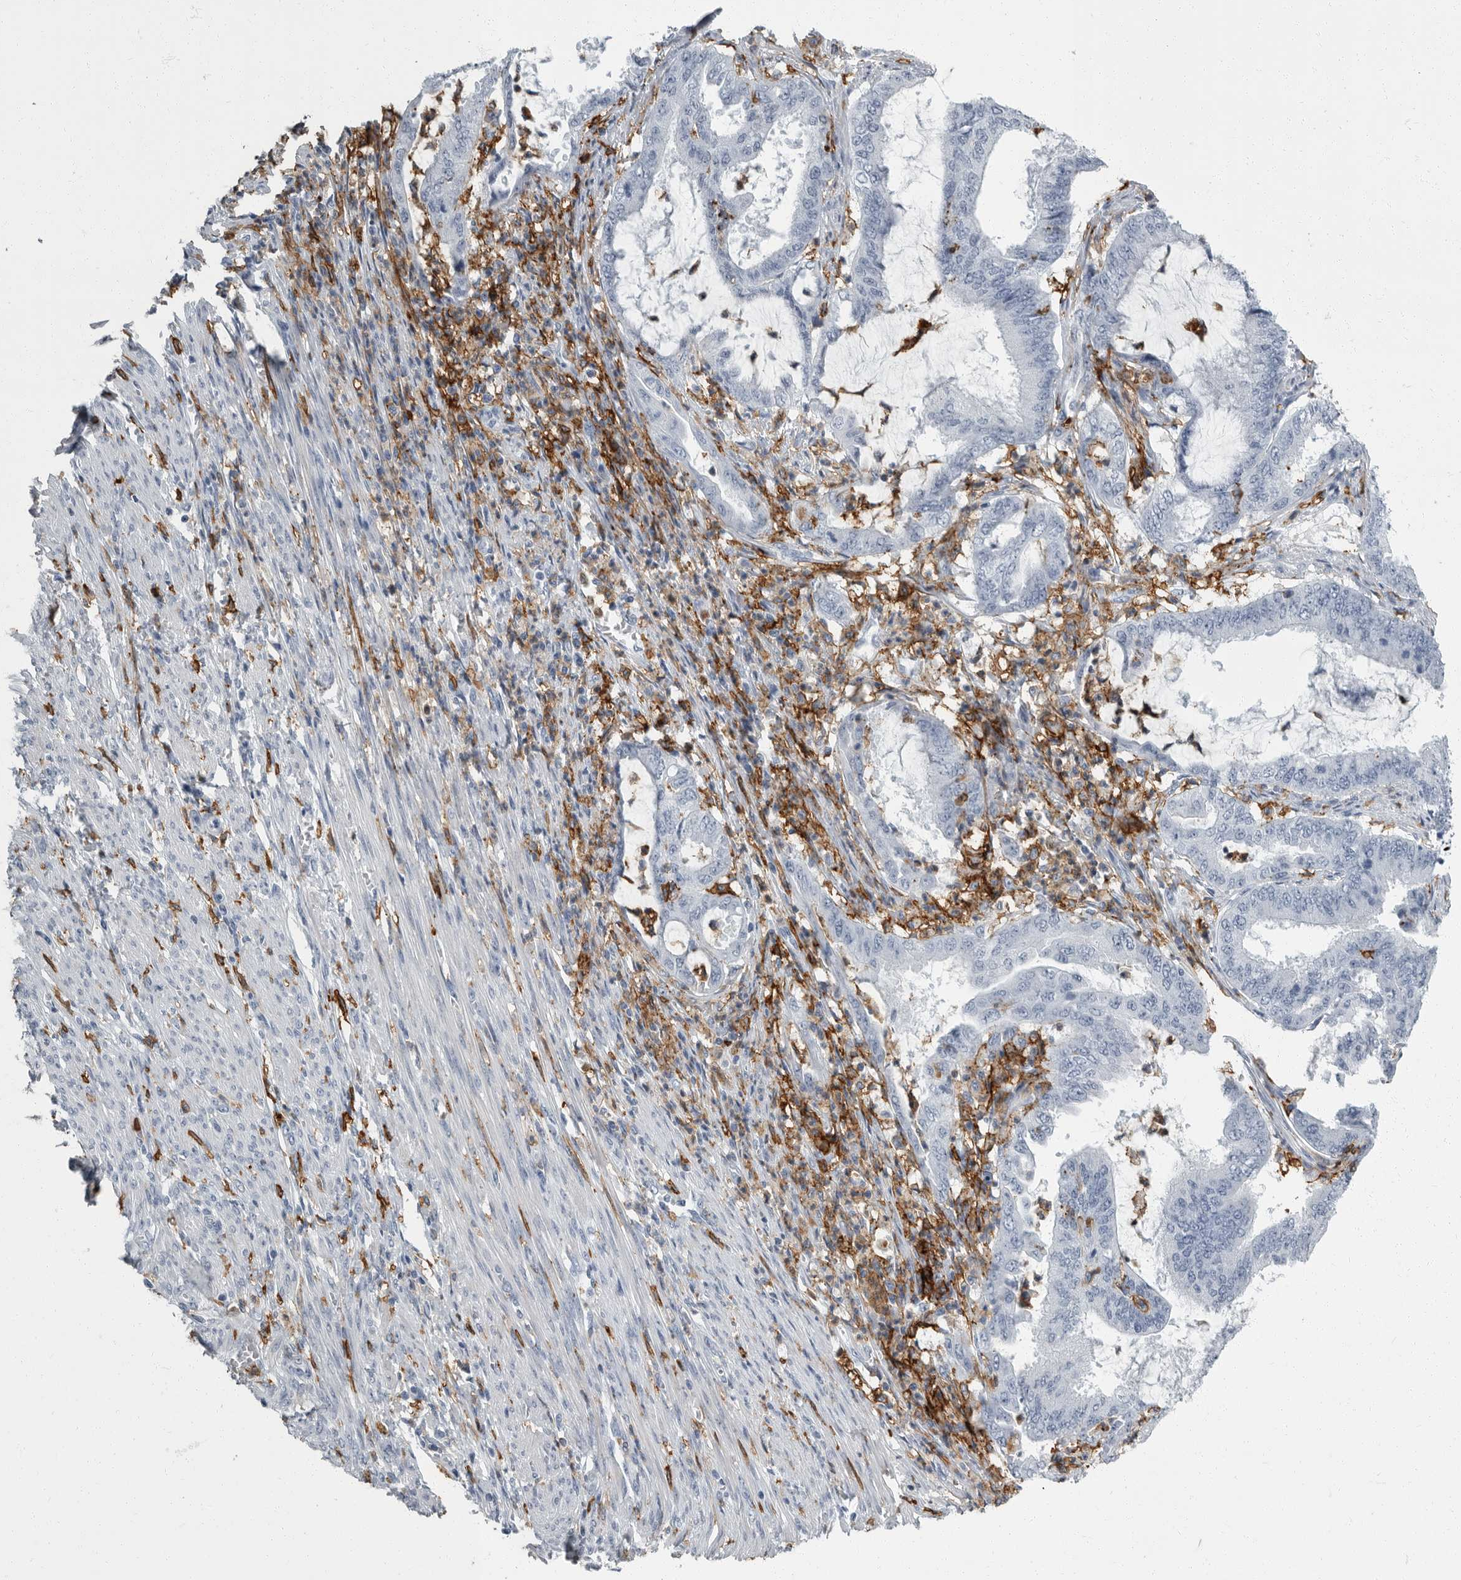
{"staining": {"intensity": "negative", "quantity": "none", "location": "none"}, "tissue": "endometrial cancer", "cell_type": "Tumor cells", "image_type": "cancer", "snomed": [{"axis": "morphology", "description": "Adenocarcinoma, NOS"}, {"axis": "topography", "description": "Endometrium"}], "caption": "This is a micrograph of IHC staining of endometrial cancer (adenocarcinoma), which shows no expression in tumor cells.", "gene": "FCER1G", "patient": {"sex": "female", "age": 51}}